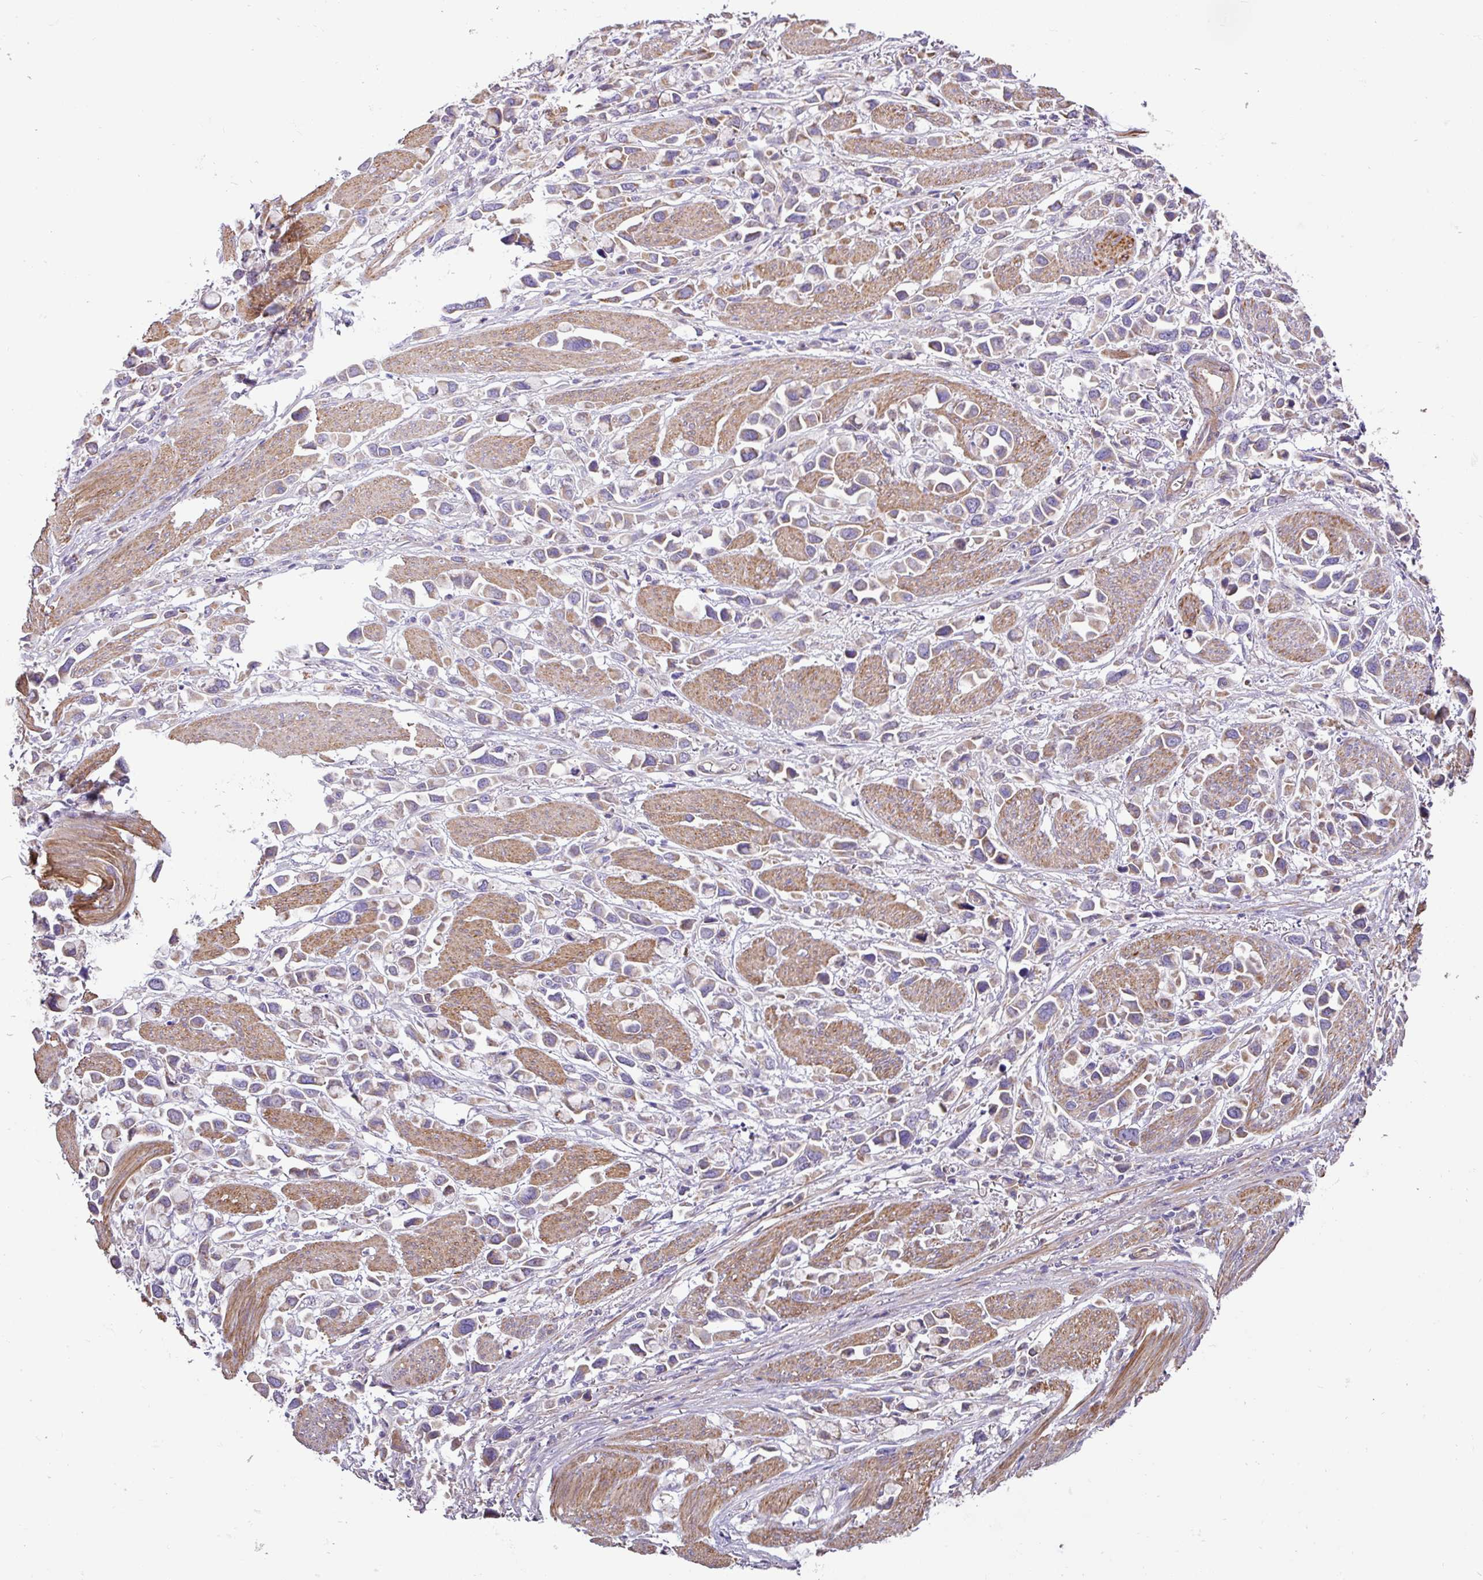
{"staining": {"intensity": "moderate", "quantity": "25%-75%", "location": "cytoplasmic/membranous"}, "tissue": "stomach cancer", "cell_type": "Tumor cells", "image_type": "cancer", "snomed": [{"axis": "morphology", "description": "Adenocarcinoma, NOS"}, {"axis": "topography", "description": "Stomach"}], "caption": "Human stomach adenocarcinoma stained with a brown dye shows moderate cytoplasmic/membranous positive staining in approximately 25%-75% of tumor cells.", "gene": "MRRF", "patient": {"sex": "female", "age": 81}}